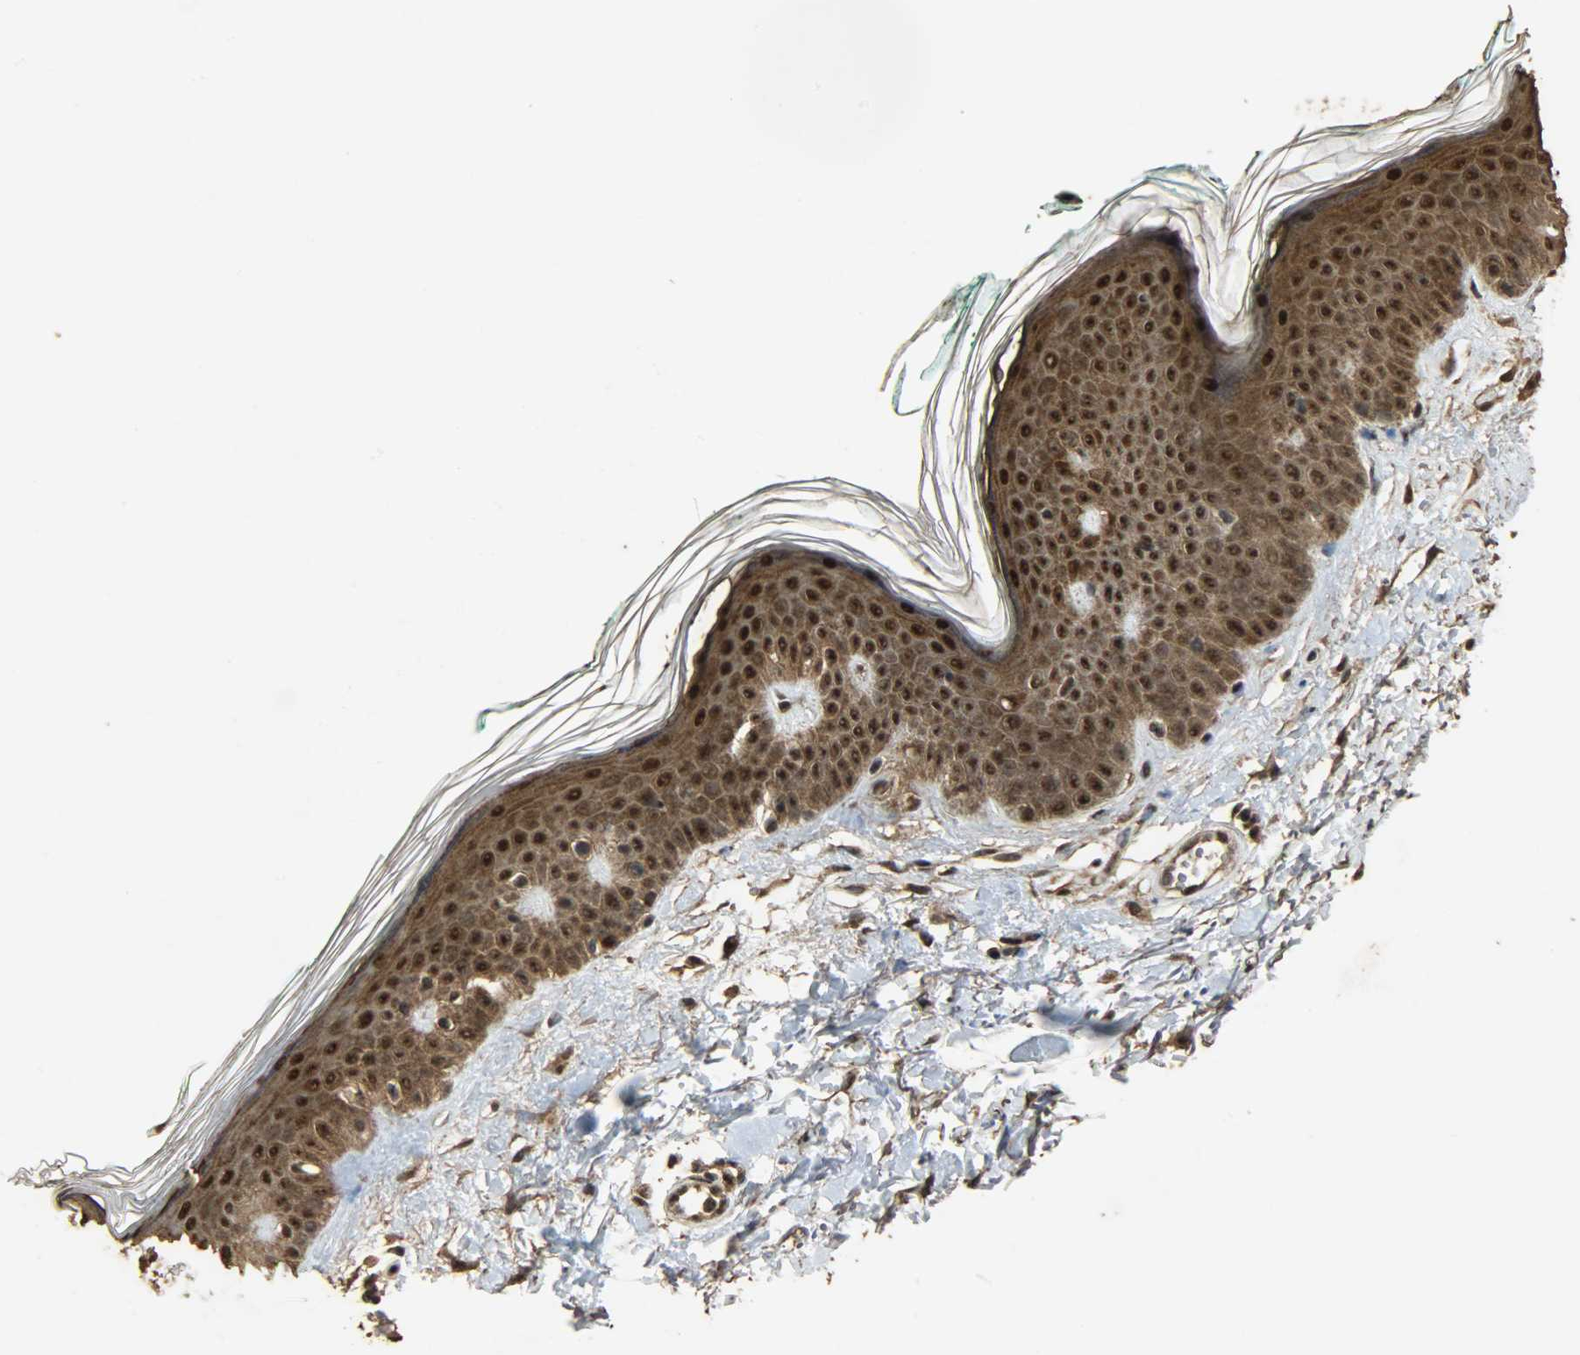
{"staining": {"intensity": "strong", "quantity": ">75%", "location": "cytoplasmic/membranous,nuclear"}, "tissue": "skin", "cell_type": "Fibroblasts", "image_type": "normal", "snomed": [{"axis": "morphology", "description": "Normal tissue, NOS"}, {"axis": "topography", "description": "Skin"}], "caption": "An image of human skin stained for a protein reveals strong cytoplasmic/membranous,nuclear brown staining in fibroblasts.", "gene": "CCNT2", "patient": {"sex": "male", "age": 71}}